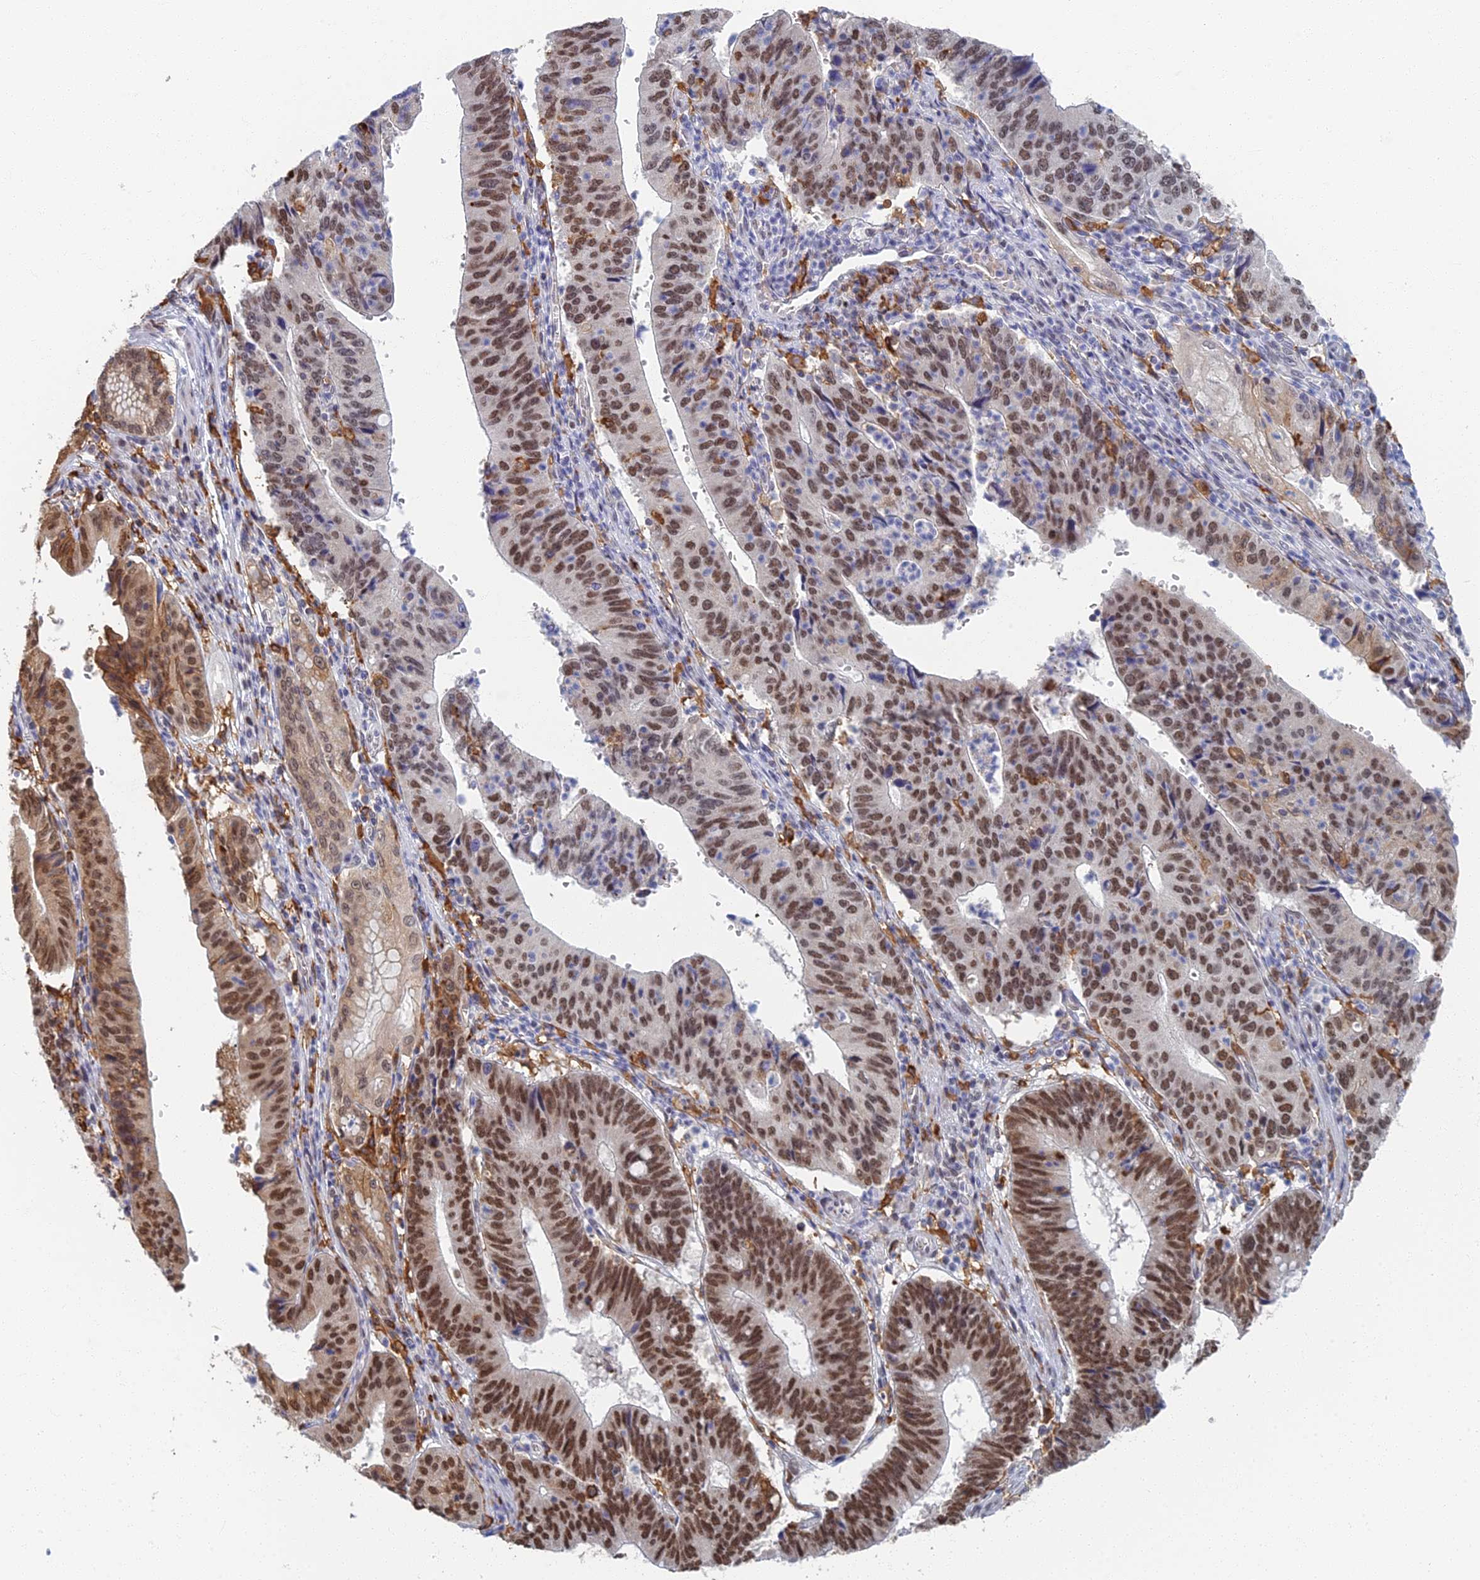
{"staining": {"intensity": "moderate", "quantity": ">75%", "location": "cytoplasmic/membranous,nuclear"}, "tissue": "stomach cancer", "cell_type": "Tumor cells", "image_type": "cancer", "snomed": [{"axis": "morphology", "description": "Adenocarcinoma, NOS"}, {"axis": "topography", "description": "Stomach"}], "caption": "Human stomach cancer (adenocarcinoma) stained for a protein (brown) demonstrates moderate cytoplasmic/membranous and nuclear positive expression in approximately >75% of tumor cells.", "gene": "GPATCH1", "patient": {"sex": "male", "age": 59}}